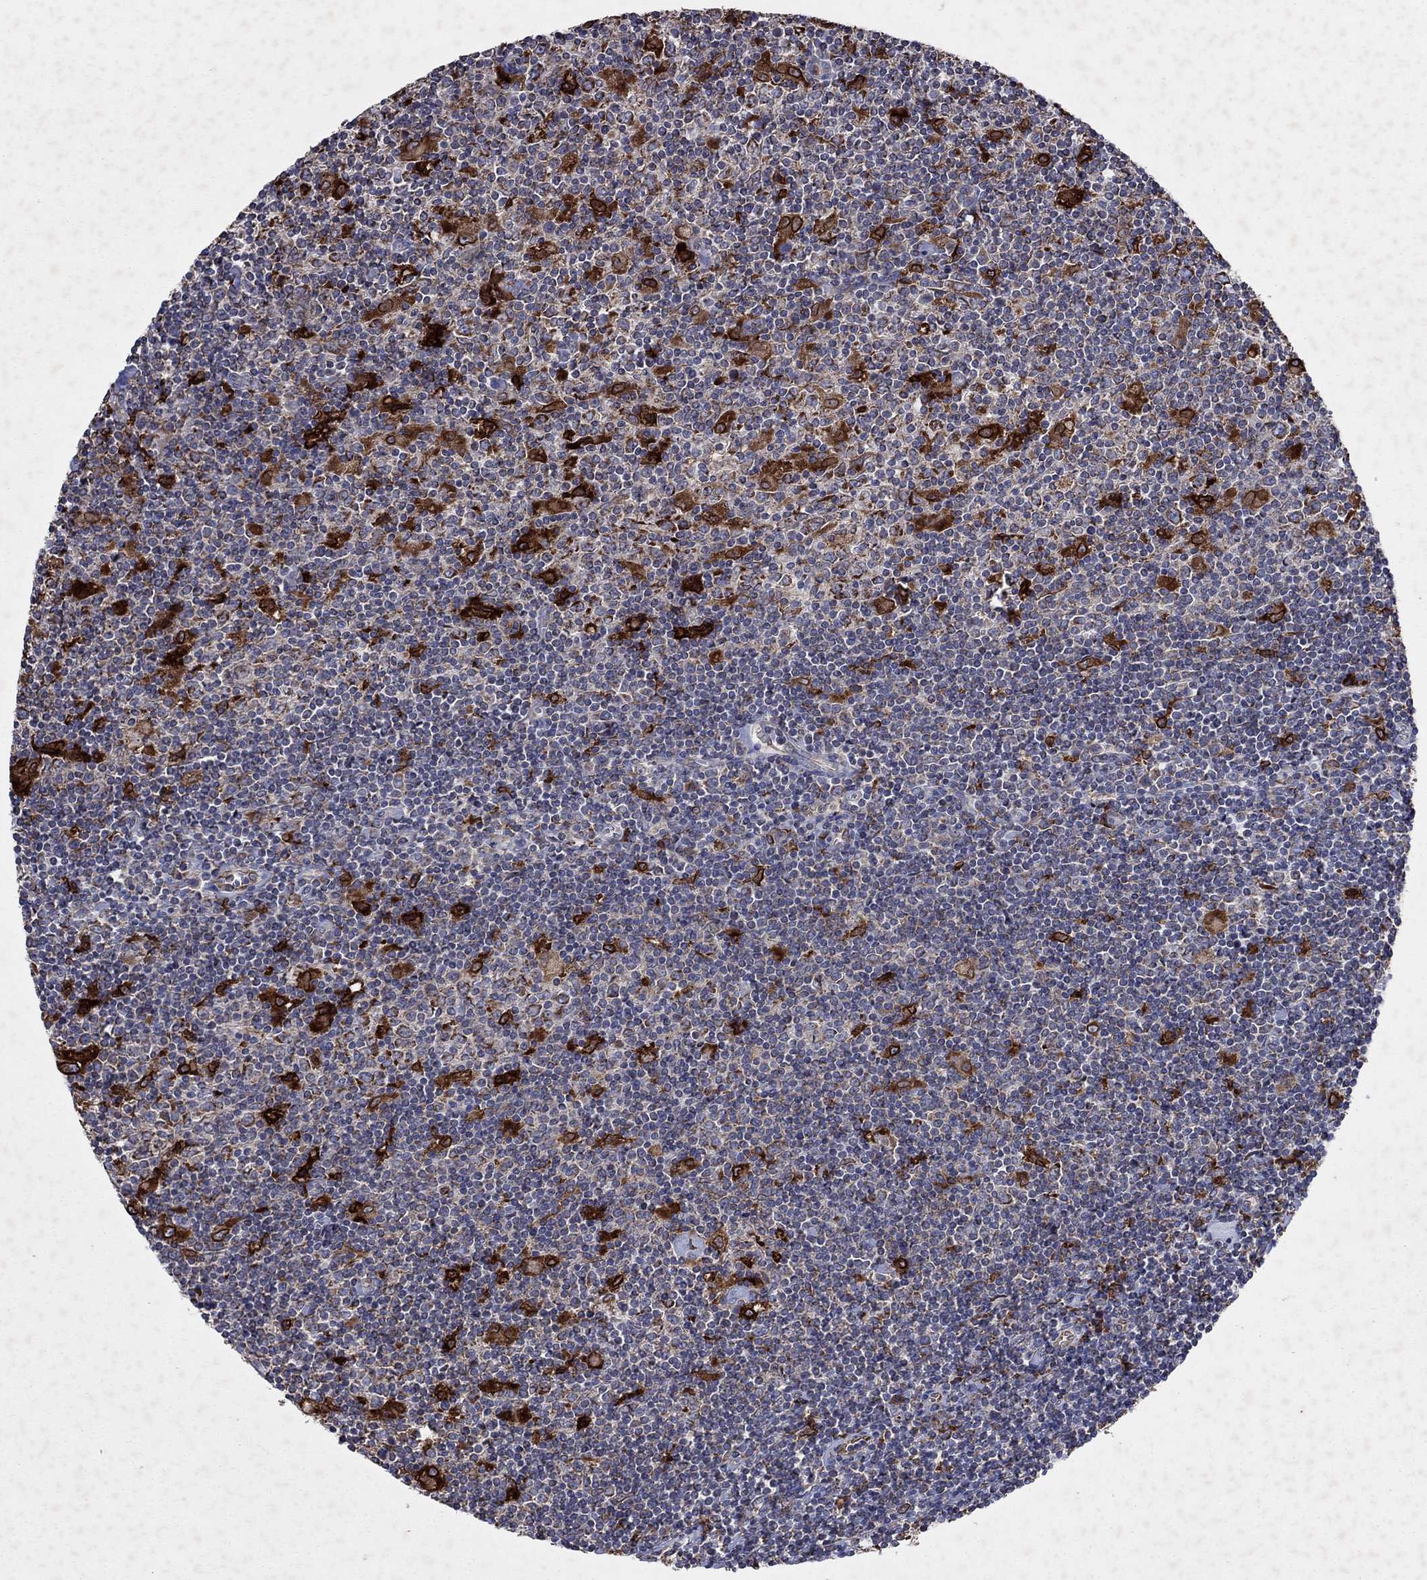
{"staining": {"intensity": "strong", "quantity": ">75%", "location": "cytoplasmic/membranous"}, "tissue": "lymphoma", "cell_type": "Tumor cells", "image_type": "cancer", "snomed": [{"axis": "morphology", "description": "Hodgkin's disease, NOS"}, {"axis": "topography", "description": "Lymph node"}], "caption": "Tumor cells demonstrate strong cytoplasmic/membranous staining in about >75% of cells in lymphoma.", "gene": "NCEH1", "patient": {"sex": "male", "age": 40}}